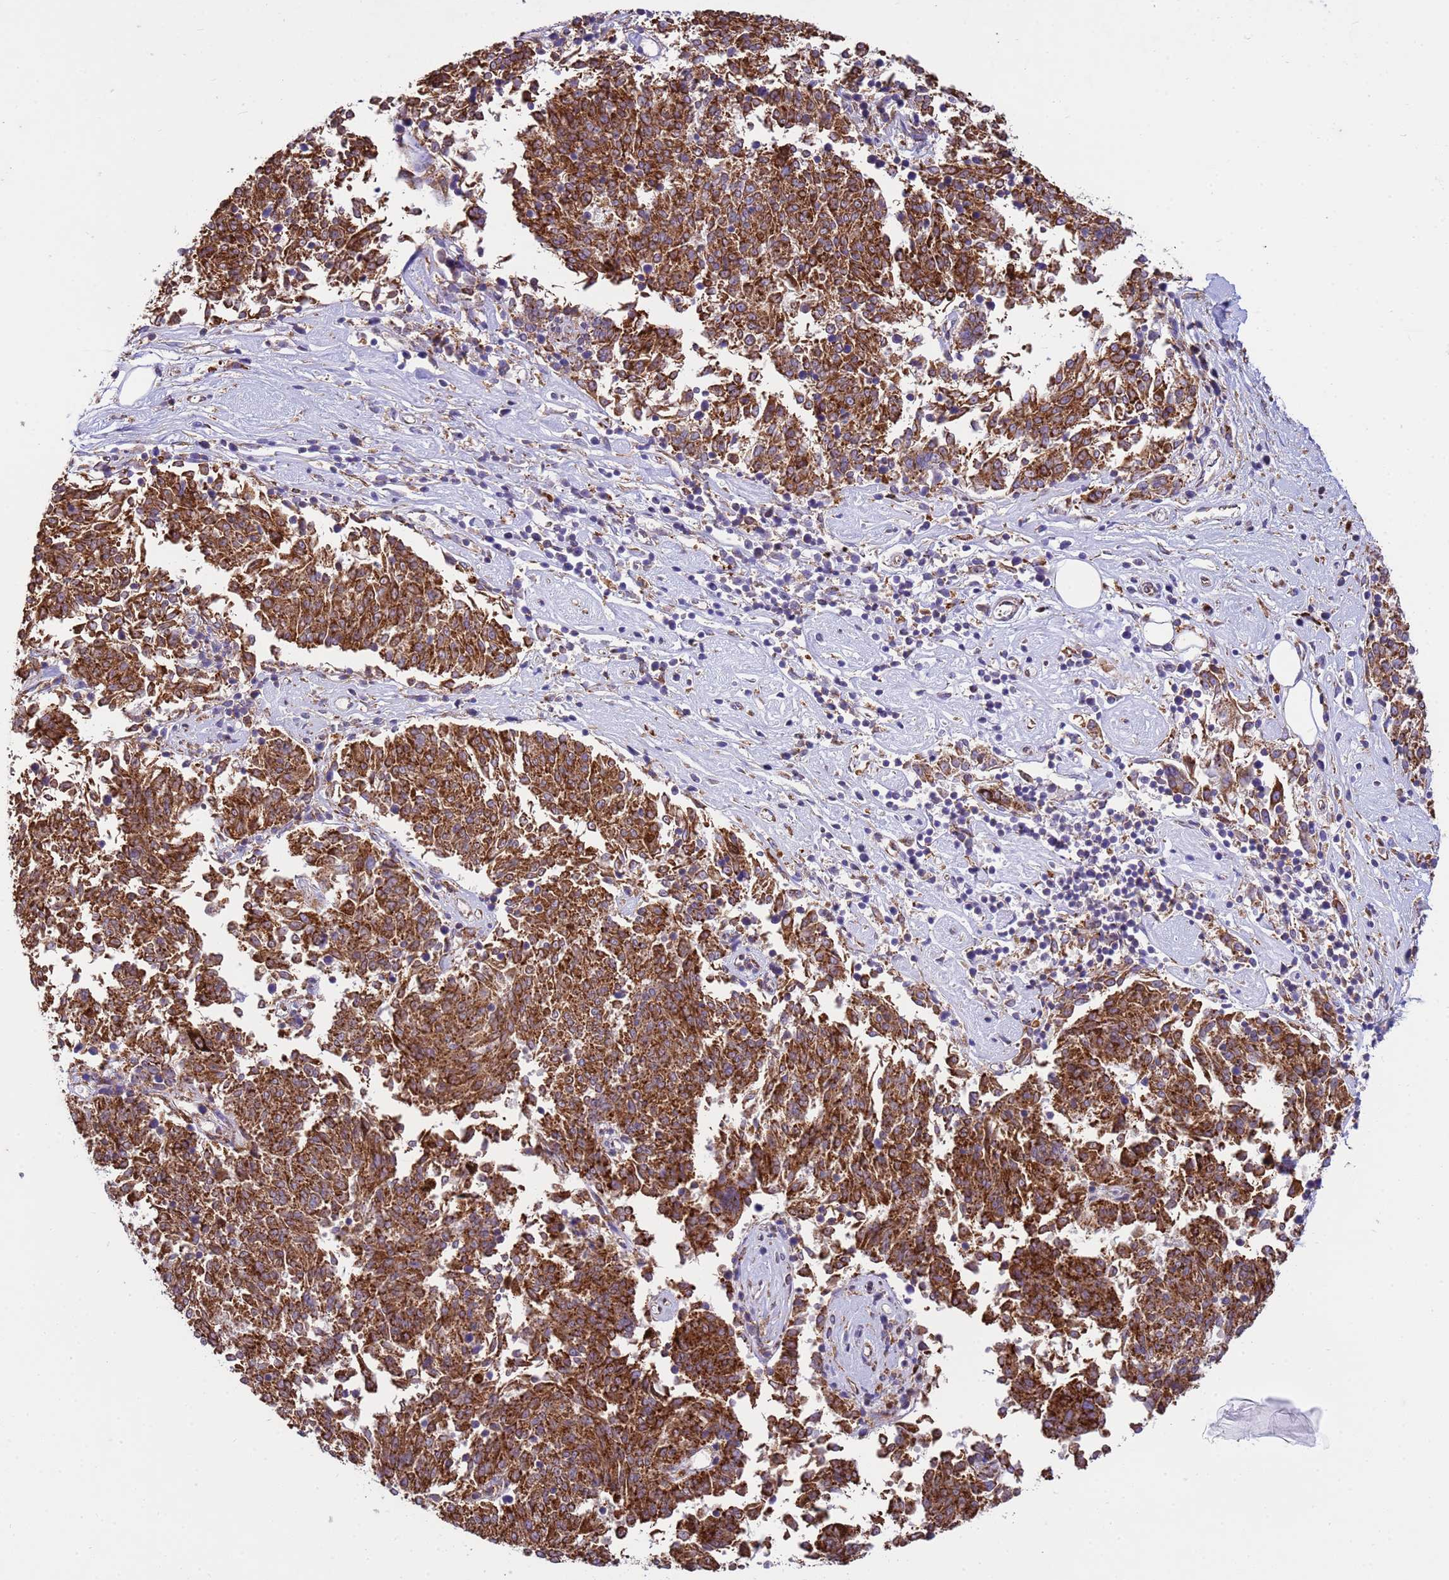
{"staining": {"intensity": "strong", "quantity": ">75%", "location": "cytoplasmic/membranous"}, "tissue": "melanoma", "cell_type": "Tumor cells", "image_type": "cancer", "snomed": [{"axis": "morphology", "description": "Malignant melanoma, NOS"}, {"axis": "topography", "description": "Skin"}], "caption": "Strong cytoplasmic/membranous positivity for a protein is present in approximately >75% of tumor cells of melanoma using immunohistochemistry (IHC).", "gene": "THAP5", "patient": {"sex": "female", "age": 72}}